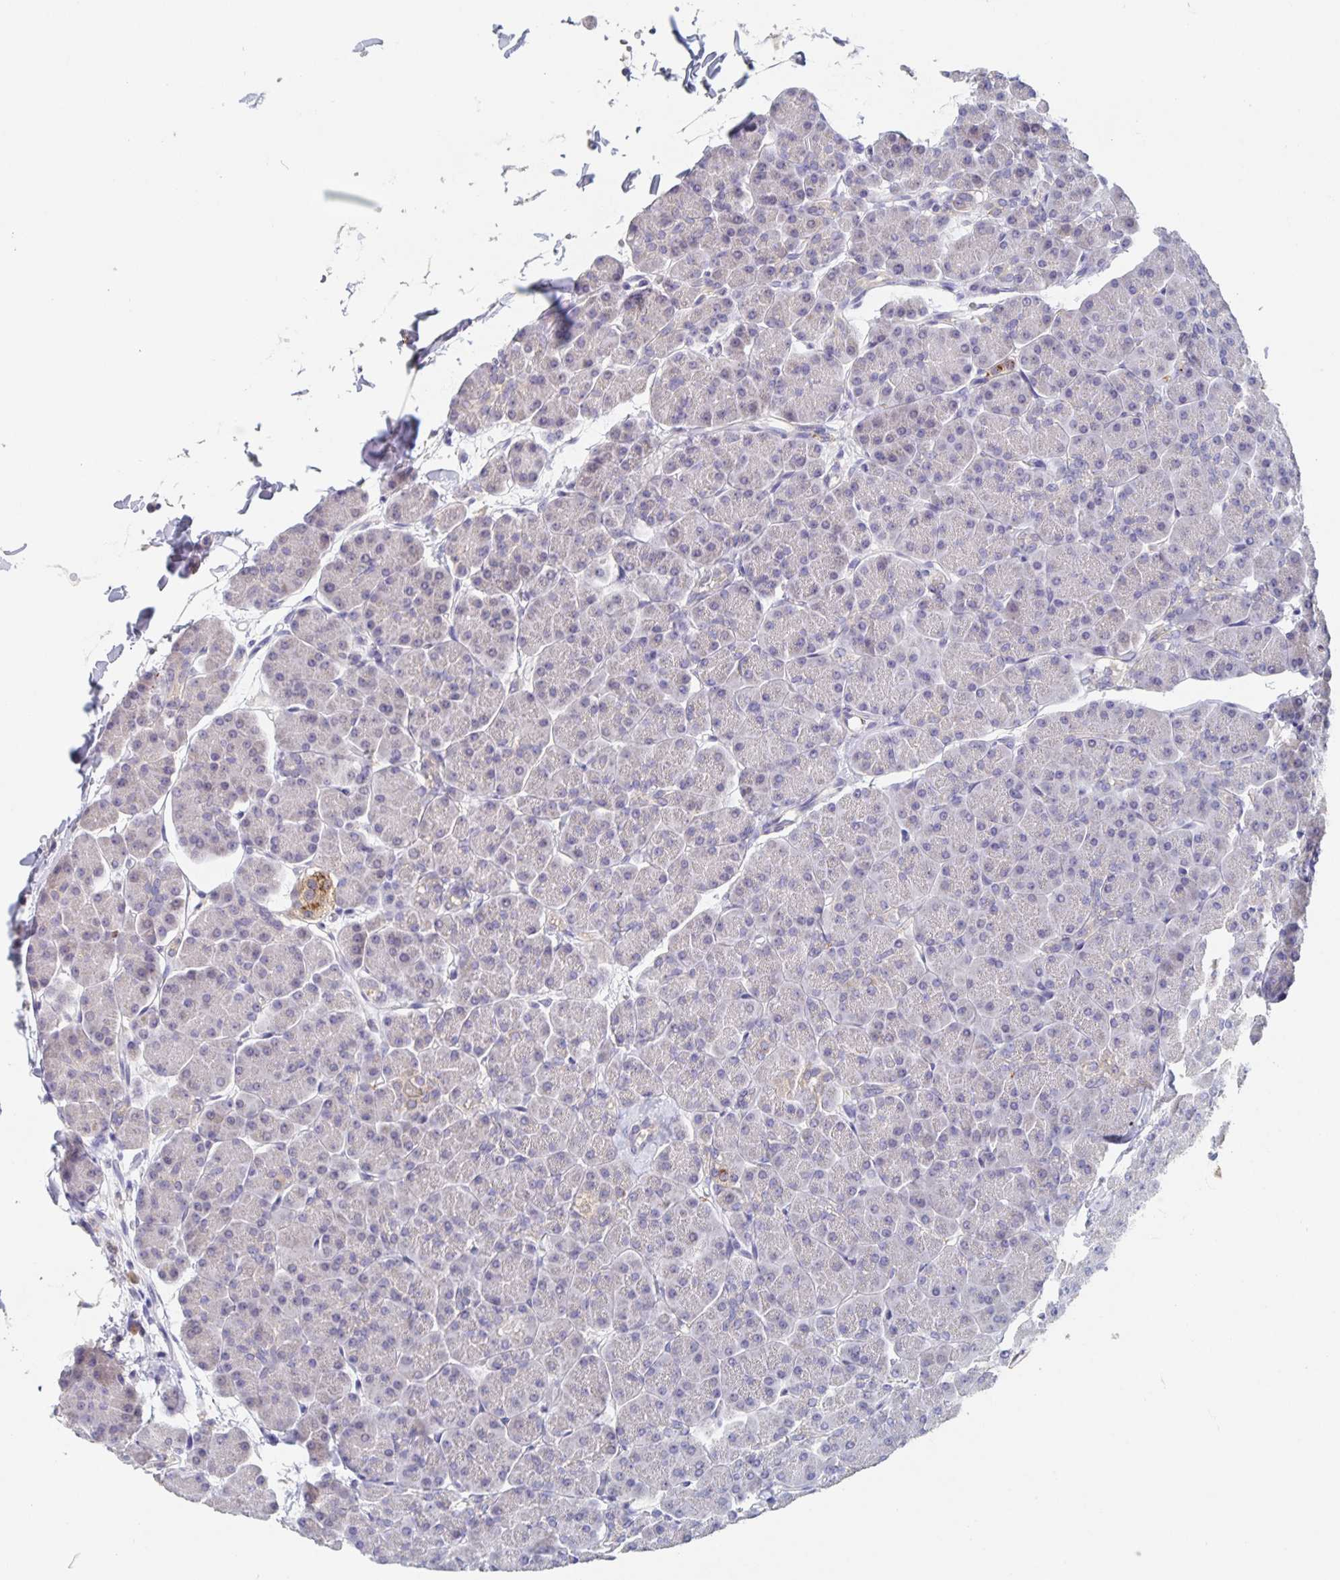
{"staining": {"intensity": "negative", "quantity": "none", "location": "none"}, "tissue": "pancreas", "cell_type": "Exocrine glandular cells", "image_type": "normal", "snomed": [{"axis": "morphology", "description": "Normal tissue, NOS"}, {"axis": "topography", "description": "Pancreas"}, {"axis": "topography", "description": "Peripheral nerve tissue"}], "caption": "This is an immunohistochemistry histopathology image of unremarkable pancreas. There is no expression in exocrine glandular cells.", "gene": "CDC42BPG", "patient": {"sex": "male", "age": 54}}